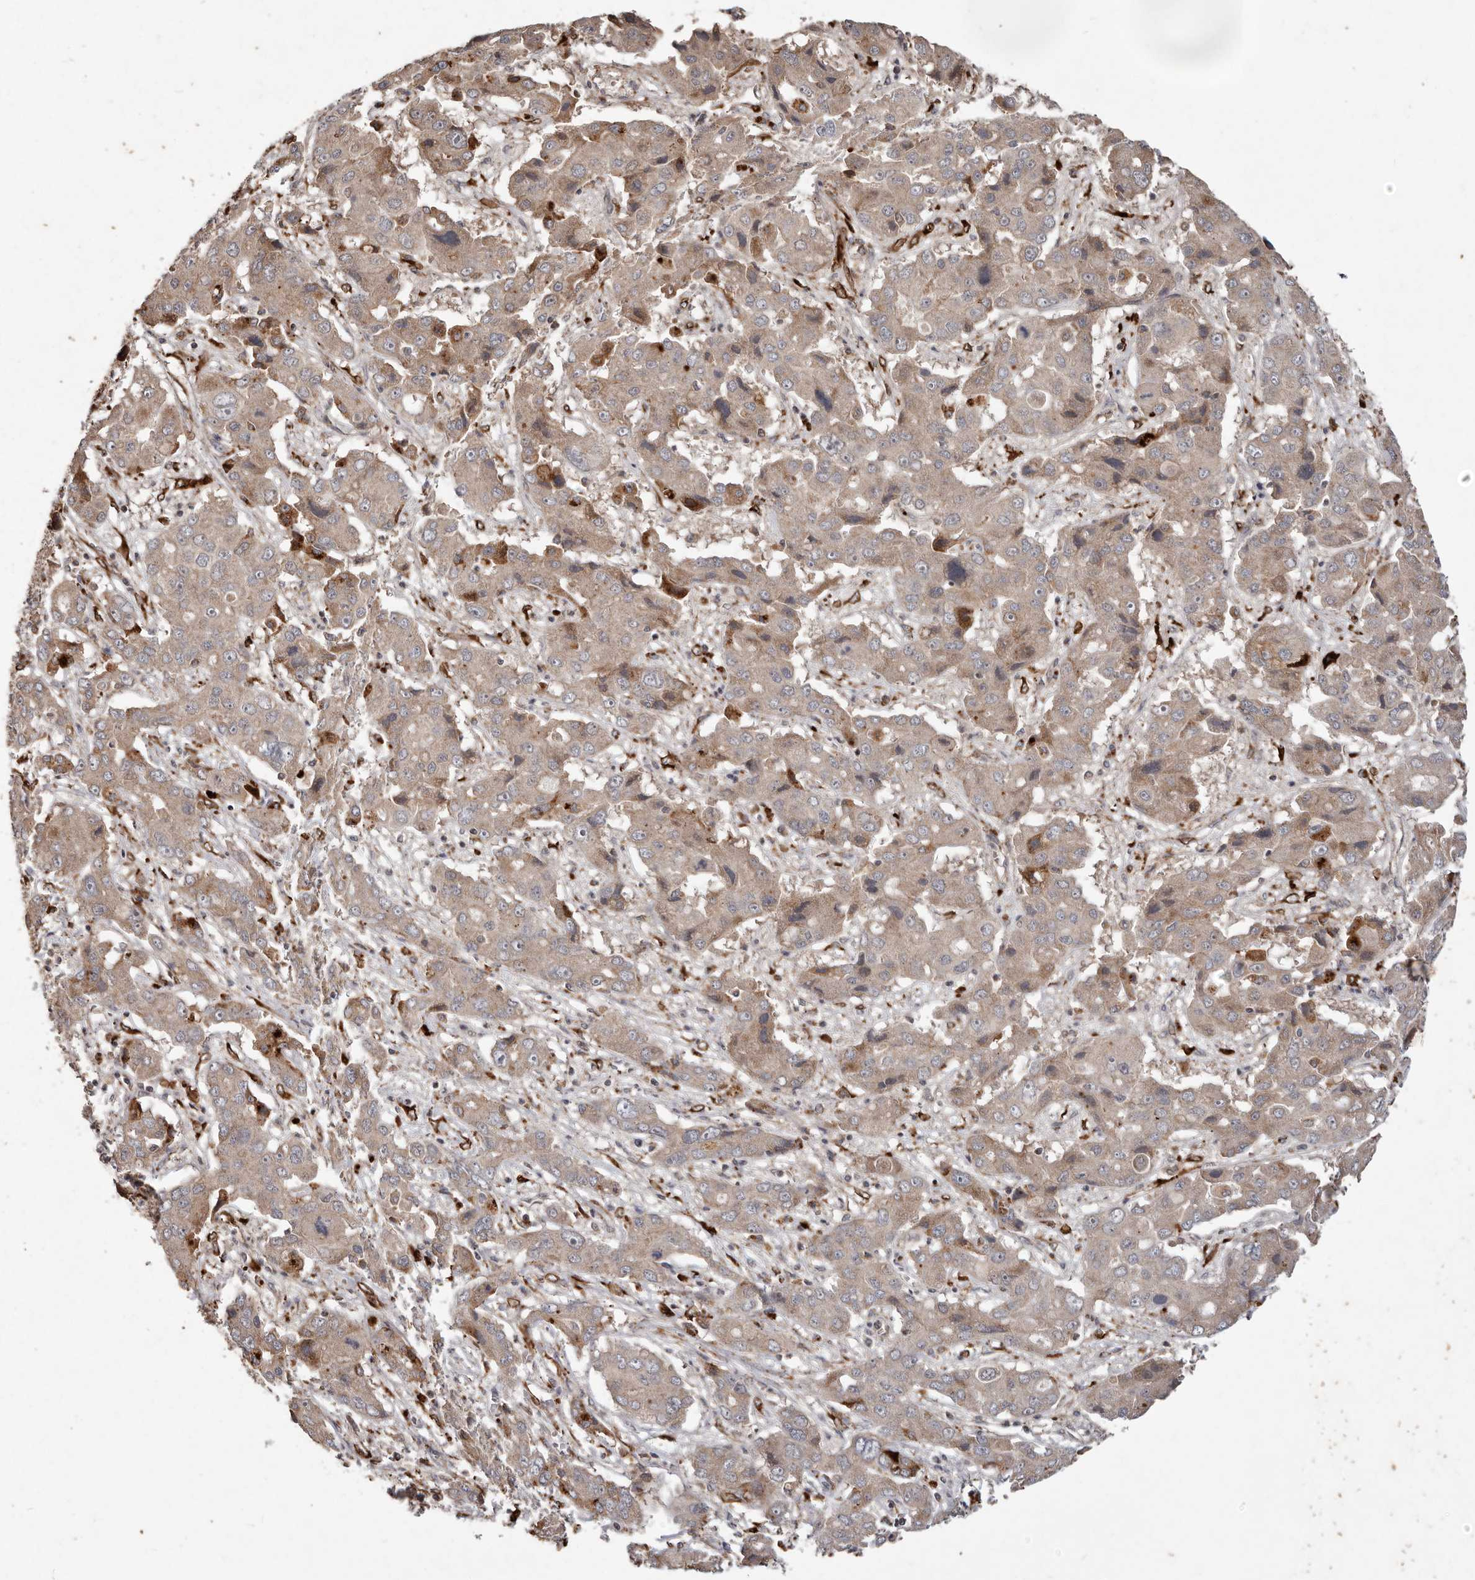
{"staining": {"intensity": "weak", "quantity": "25%-75%", "location": "cytoplasmic/membranous"}, "tissue": "liver cancer", "cell_type": "Tumor cells", "image_type": "cancer", "snomed": [{"axis": "morphology", "description": "Cholangiocarcinoma"}, {"axis": "topography", "description": "Liver"}], "caption": "About 25%-75% of tumor cells in human liver cancer exhibit weak cytoplasmic/membranous protein positivity as visualized by brown immunohistochemical staining.", "gene": "PLOD2", "patient": {"sex": "male", "age": 67}}